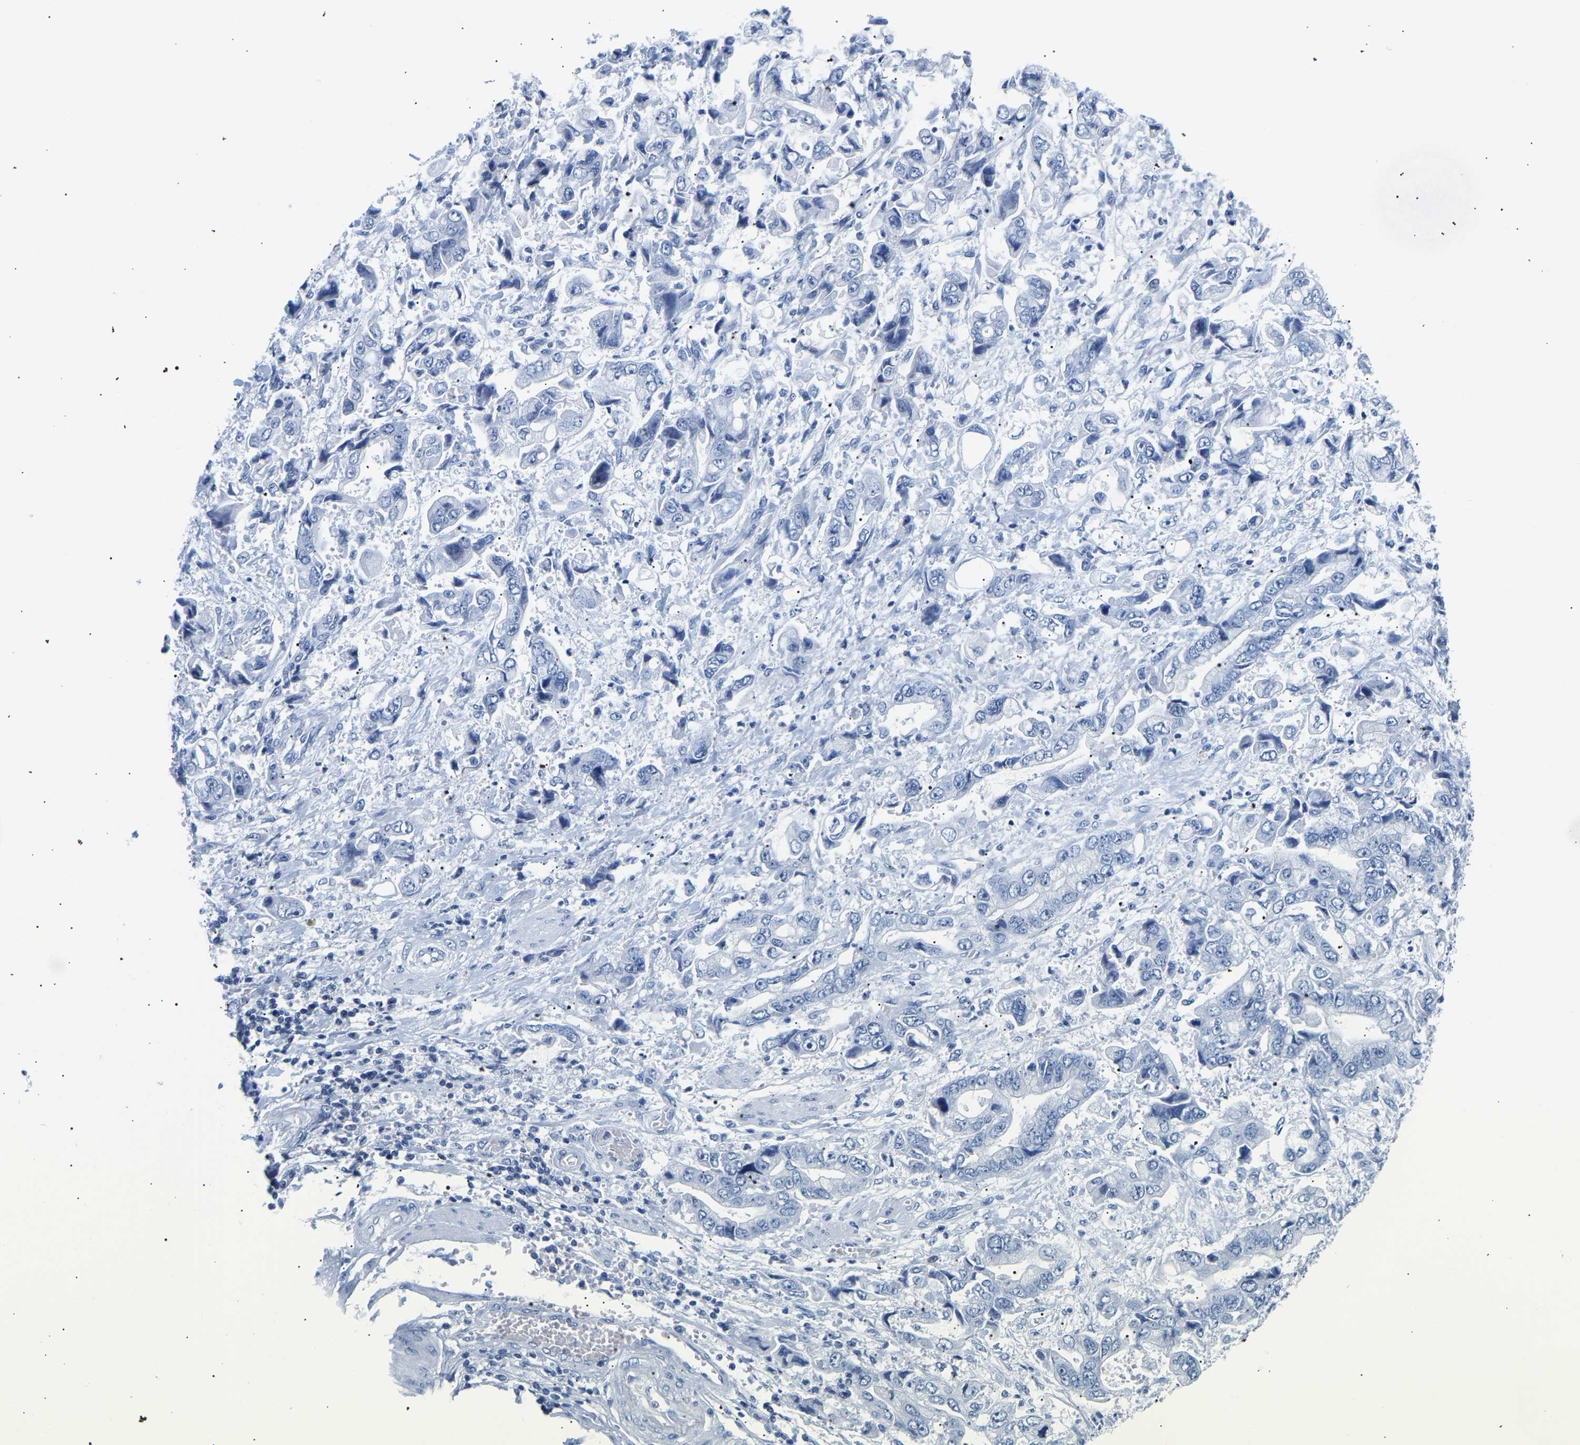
{"staining": {"intensity": "negative", "quantity": "none", "location": "none"}, "tissue": "stomach cancer", "cell_type": "Tumor cells", "image_type": "cancer", "snomed": [{"axis": "morphology", "description": "Normal tissue, NOS"}, {"axis": "morphology", "description": "Adenocarcinoma, NOS"}, {"axis": "topography", "description": "Stomach"}], "caption": "Tumor cells show no significant protein staining in stomach adenocarcinoma. (IHC, brightfield microscopy, high magnification).", "gene": "SPINK2", "patient": {"sex": "male", "age": 62}}